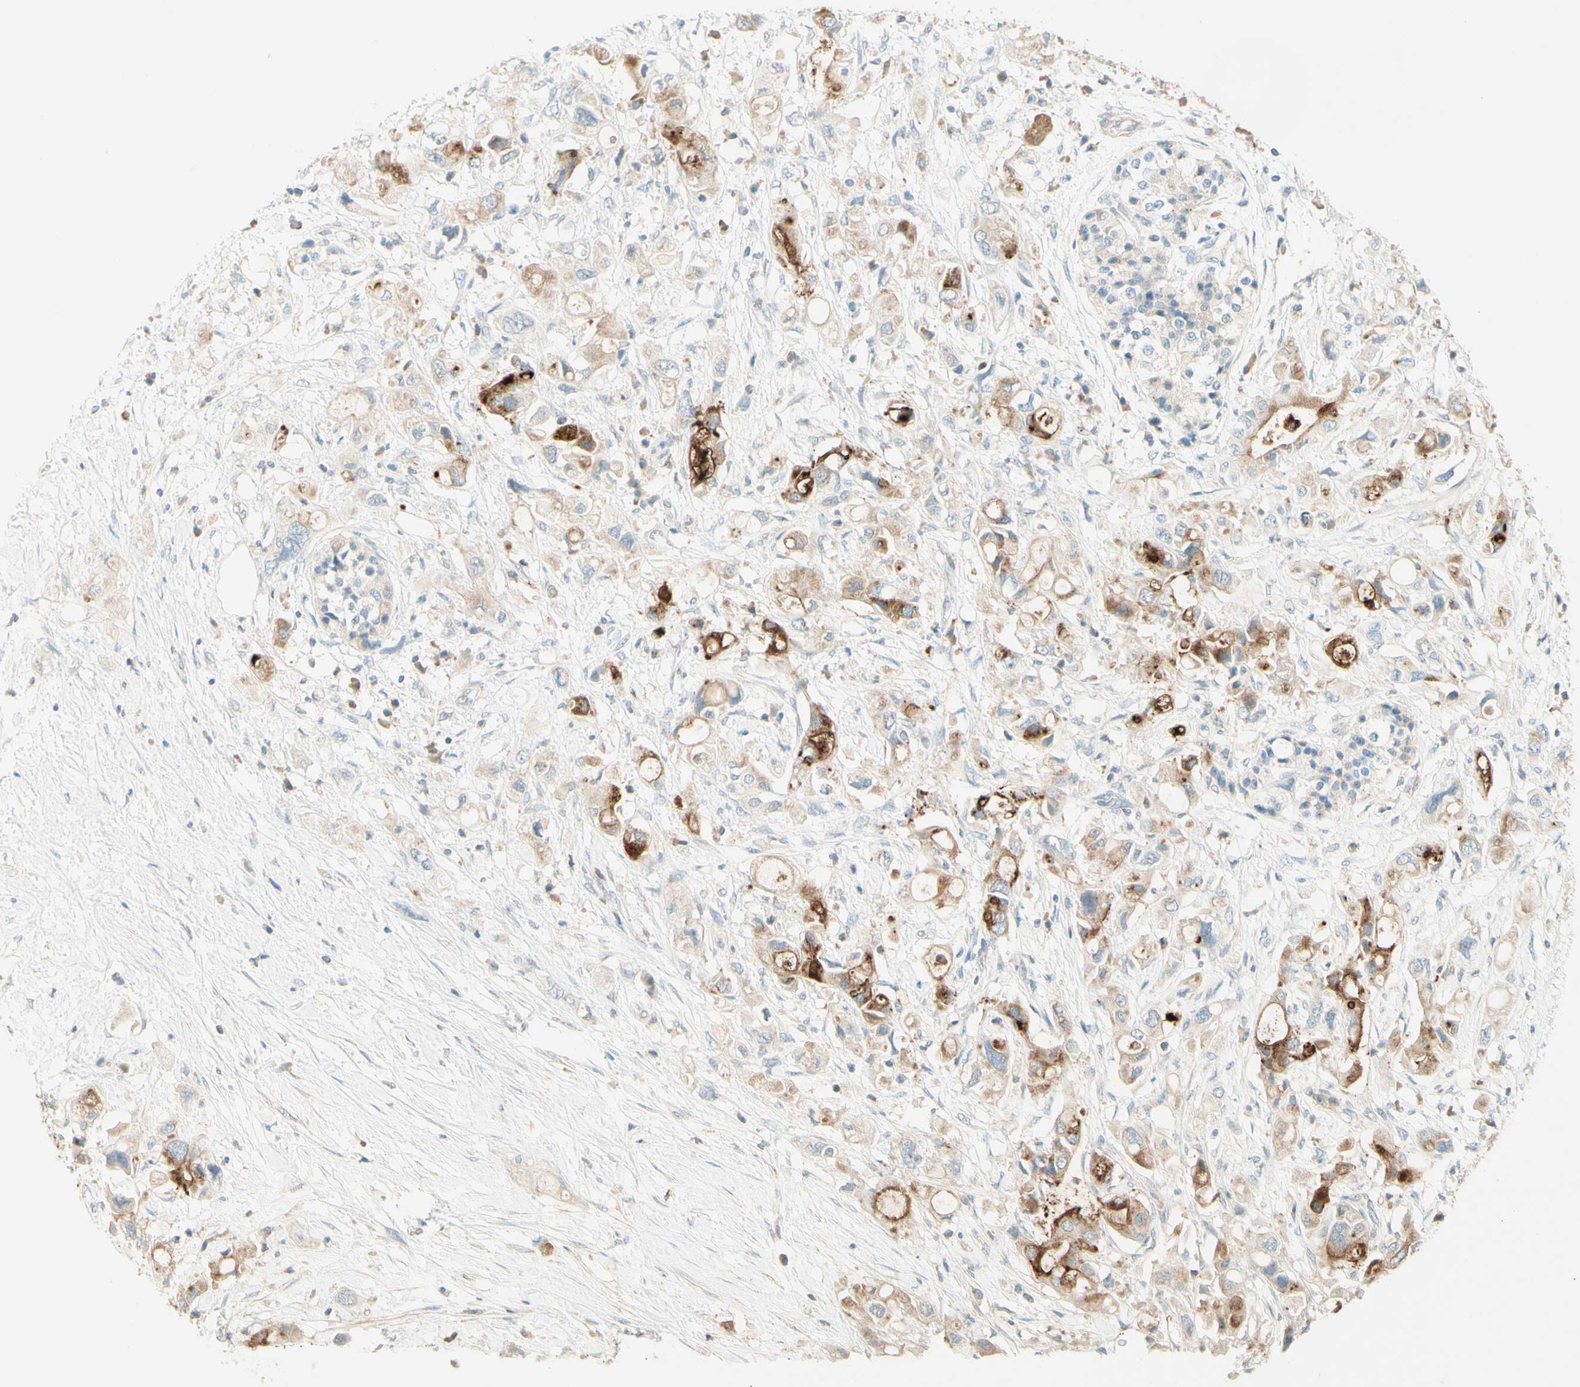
{"staining": {"intensity": "moderate", "quantity": "25%-75%", "location": "cytoplasmic/membranous"}, "tissue": "pancreatic cancer", "cell_type": "Tumor cells", "image_type": "cancer", "snomed": [{"axis": "morphology", "description": "Adenocarcinoma, NOS"}, {"axis": "topography", "description": "Pancreas"}], "caption": "IHC (DAB) staining of human pancreatic cancer (adenocarcinoma) reveals moderate cytoplasmic/membranous protein expression in approximately 25%-75% of tumor cells.", "gene": "PROM1", "patient": {"sex": "female", "age": 56}}